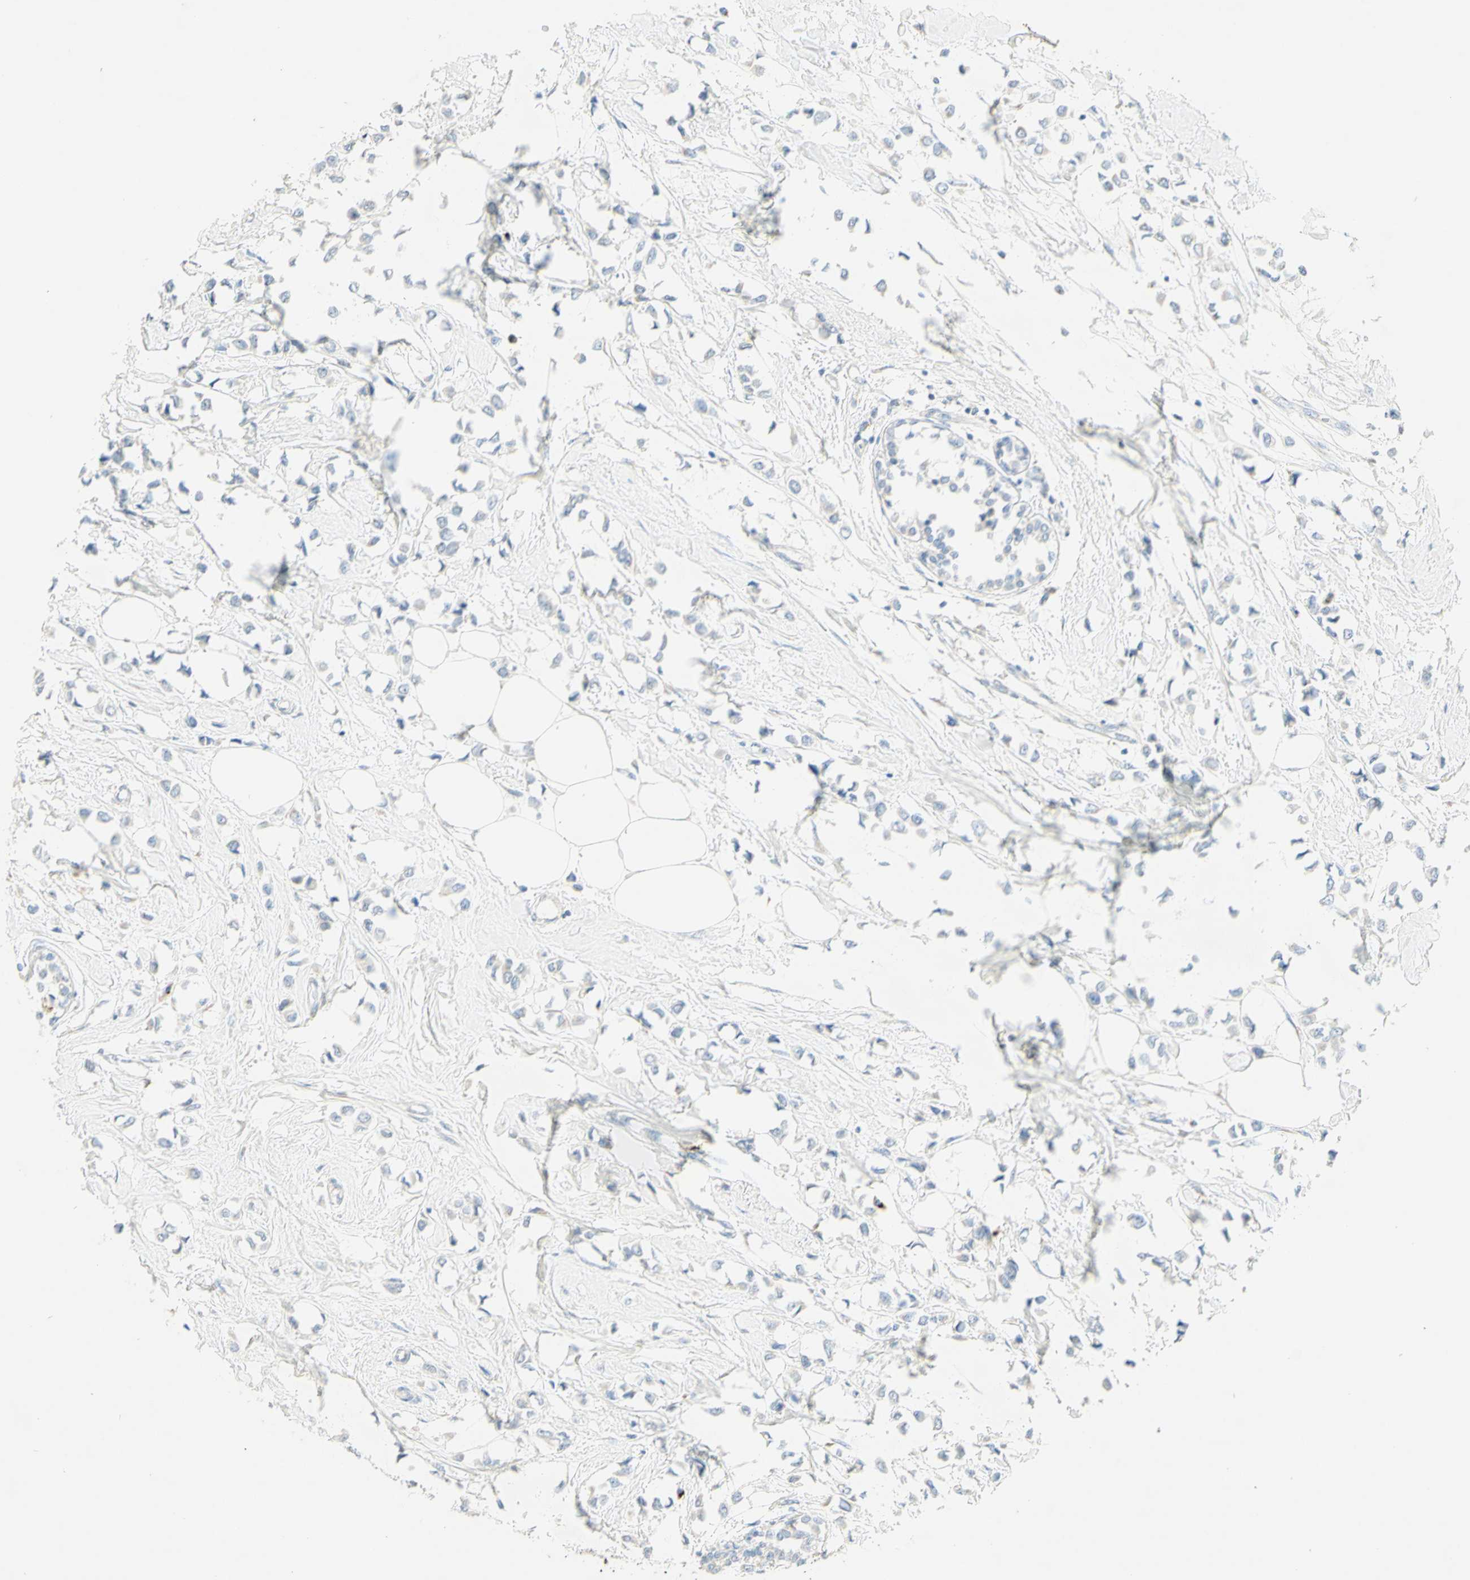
{"staining": {"intensity": "negative", "quantity": "none", "location": "none"}, "tissue": "breast cancer", "cell_type": "Tumor cells", "image_type": "cancer", "snomed": [{"axis": "morphology", "description": "Lobular carcinoma"}, {"axis": "topography", "description": "Breast"}], "caption": "A micrograph of human breast cancer is negative for staining in tumor cells.", "gene": "MANEA", "patient": {"sex": "female", "age": 51}}